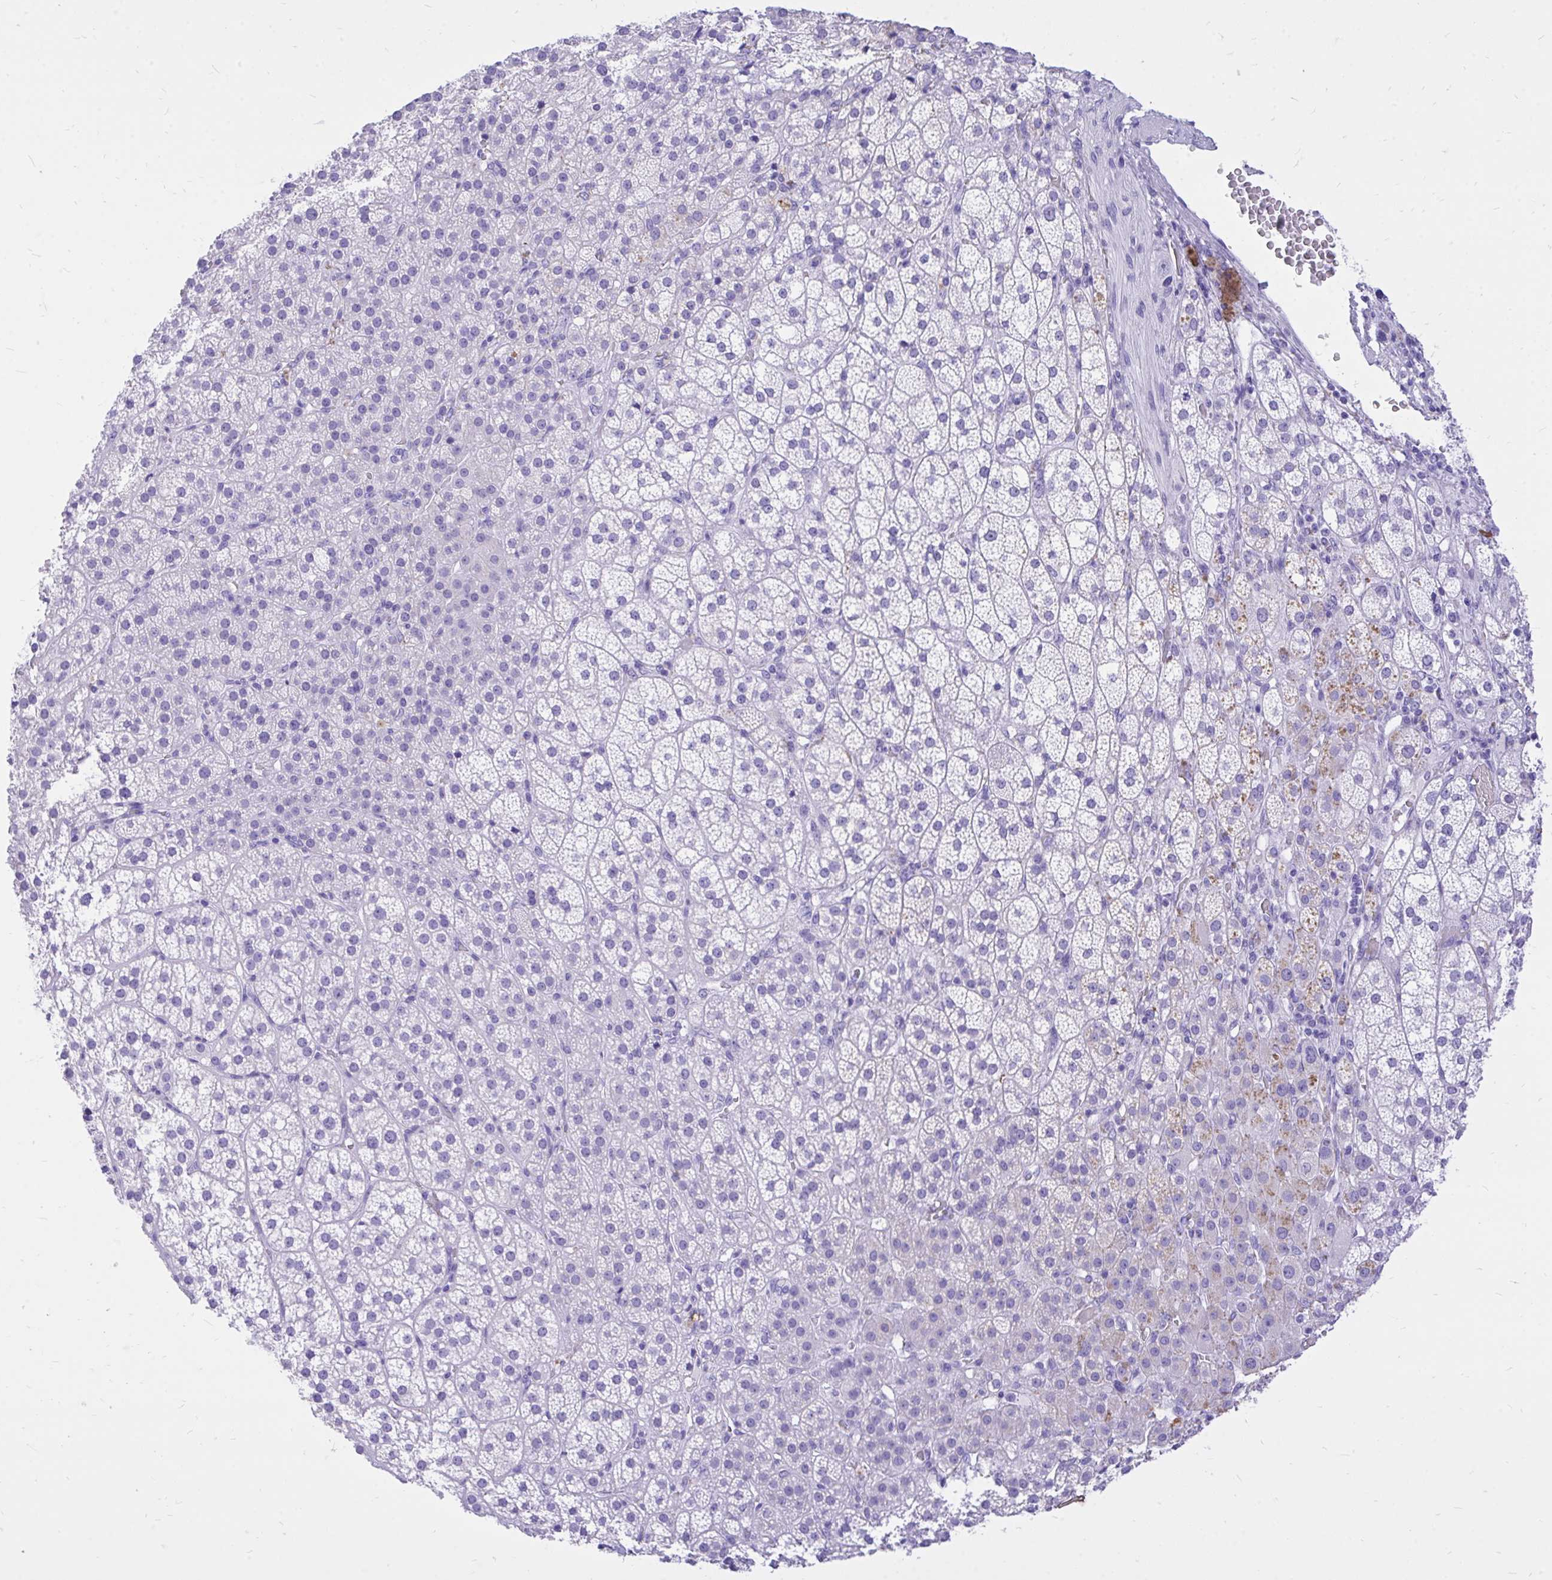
{"staining": {"intensity": "negative", "quantity": "none", "location": "none"}, "tissue": "adrenal gland", "cell_type": "Glandular cells", "image_type": "normal", "snomed": [{"axis": "morphology", "description": "Normal tissue, NOS"}, {"axis": "topography", "description": "Adrenal gland"}], "caption": "This is an immunohistochemistry (IHC) photomicrograph of normal adrenal gland. There is no positivity in glandular cells.", "gene": "MON1A", "patient": {"sex": "female", "age": 60}}